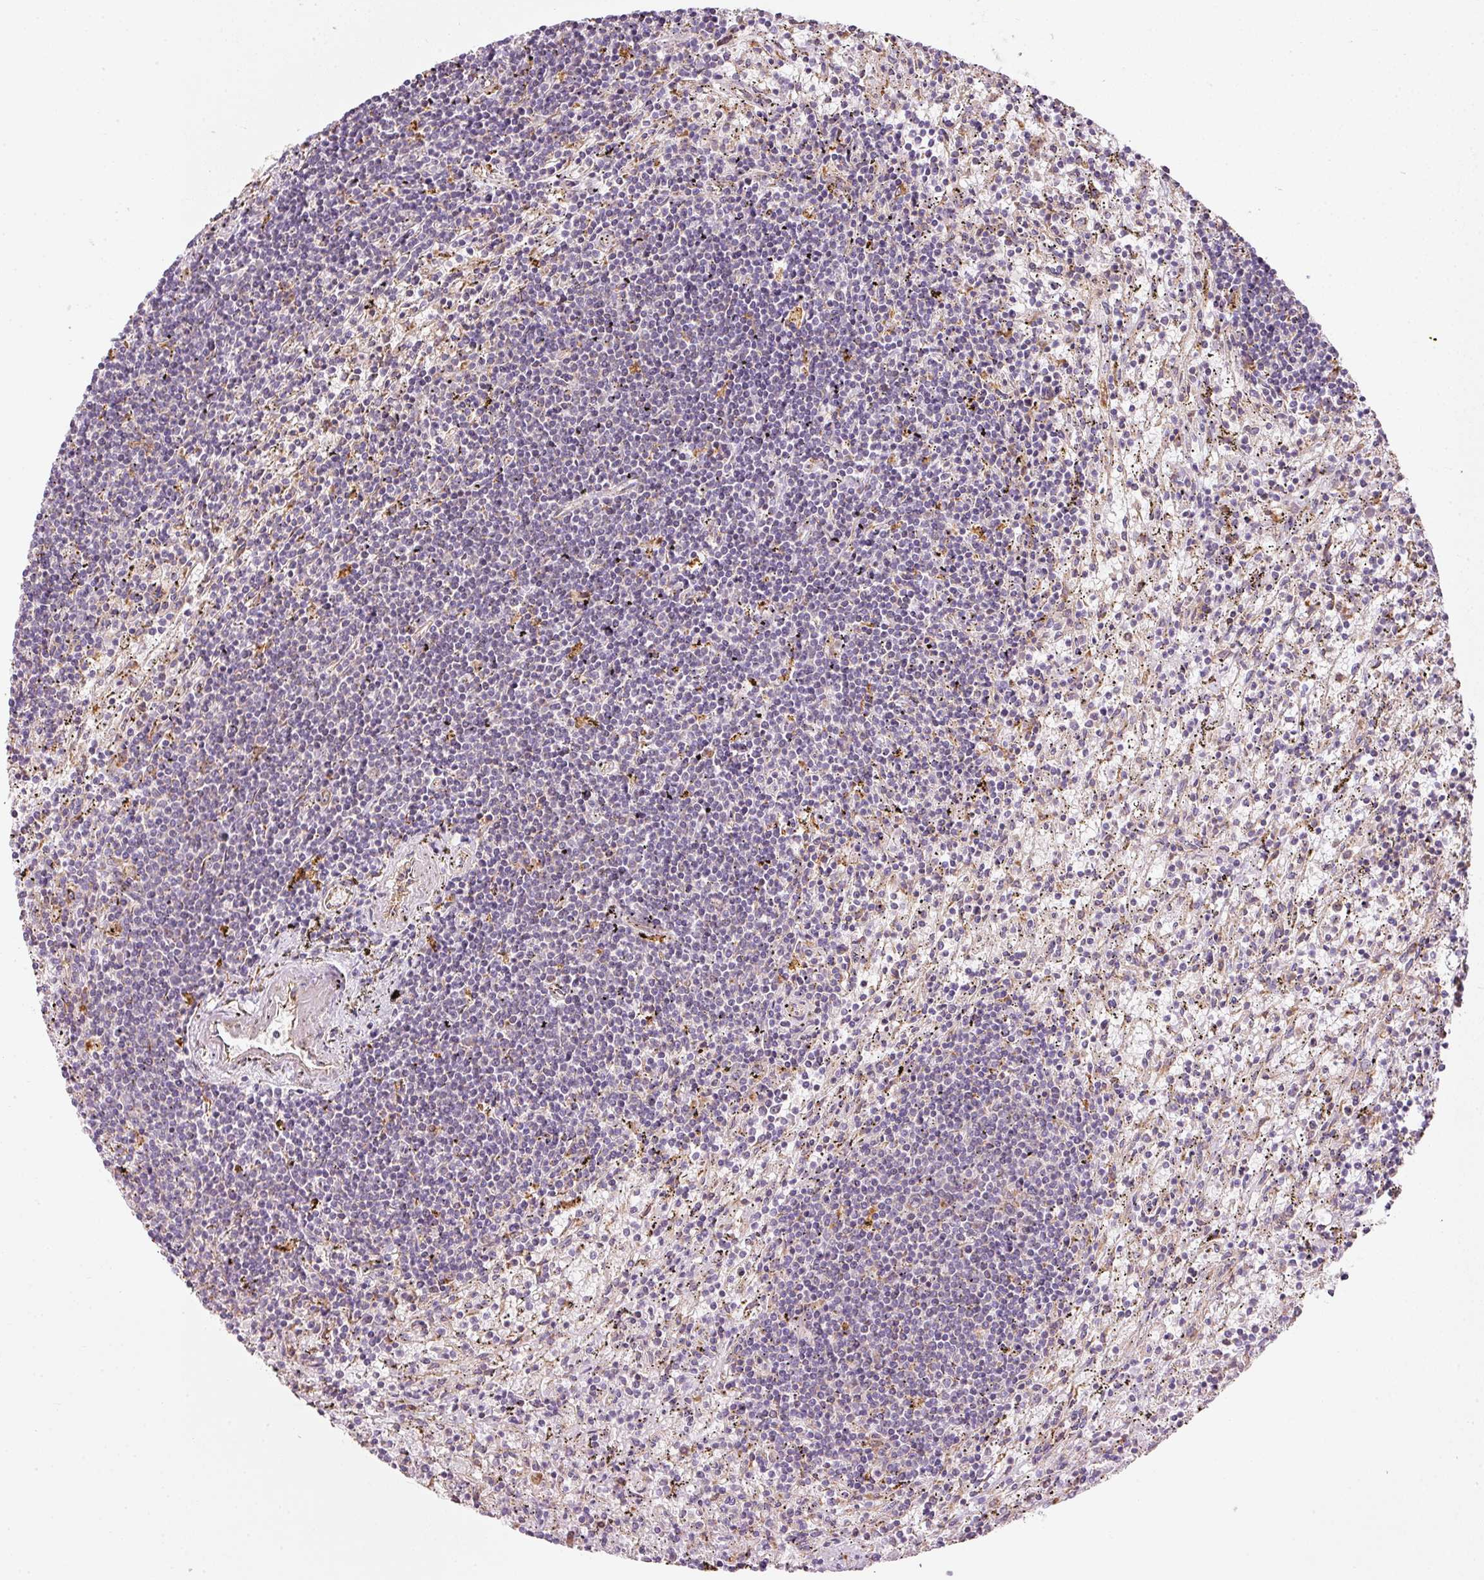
{"staining": {"intensity": "negative", "quantity": "none", "location": "none"}, "tissue": "lymphoma", "cell_type": "Tumor cells", "image_type": "cancer", "snomed": [{"axis": "morphology", "description": "Malignant lymphoma, non-Hodgkin's type, Low grade"}, {"axis": "topography", "description": "Spleen"}], "caption": "Immunohistochemical staining of human malignant lymphoma, non-Hodgkin's type (low-grade) shows no significant expression in tumor cells.", "gene": "MORN4", "patient": {"sex": "male", "age": 76}}